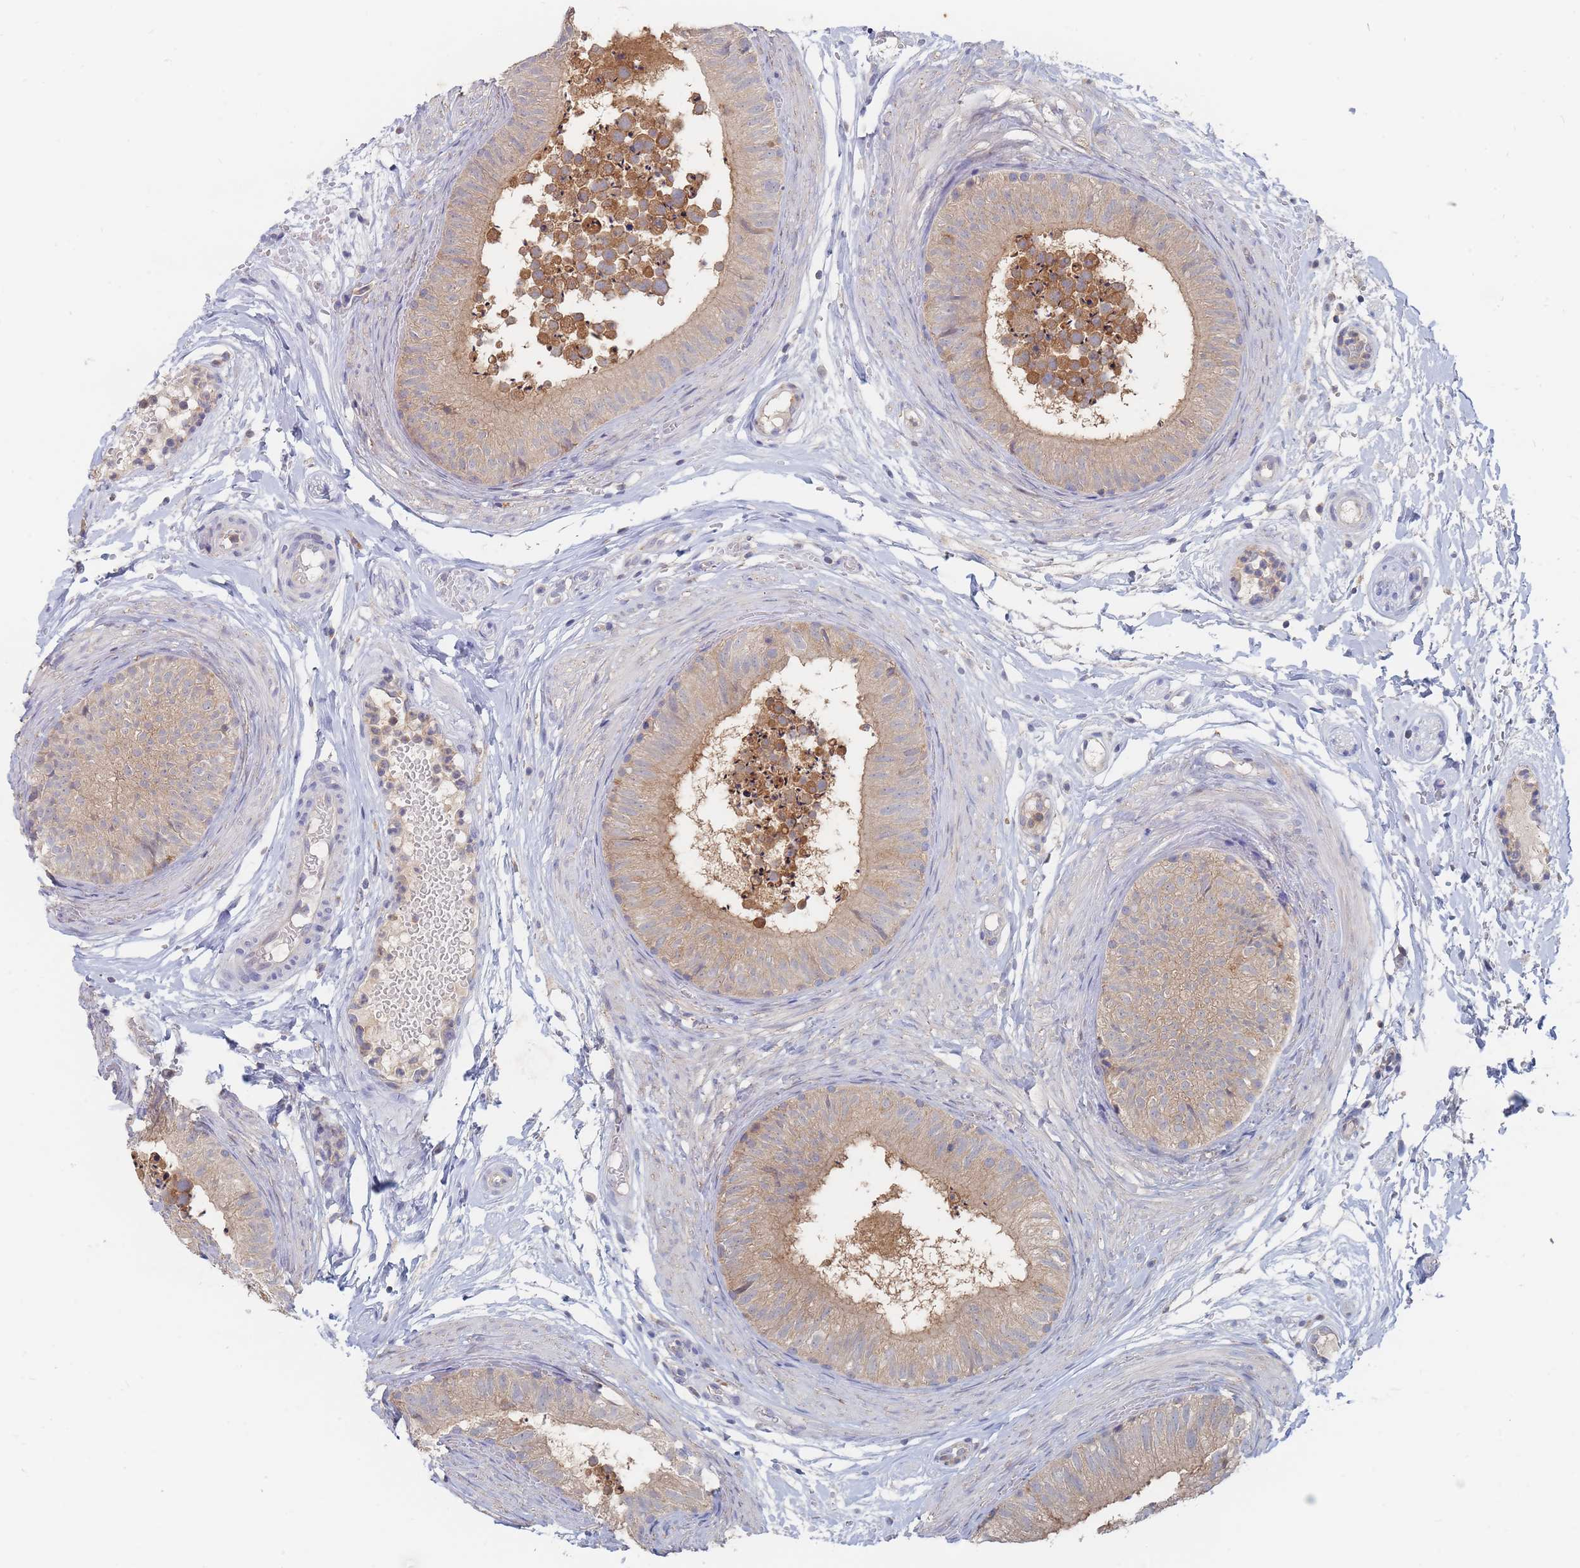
{"staining": {"intensity": "weak", "quantity": ">75%", "location": "cytoplasmic/membranous"}, "tissue": "epididymis", "cell_type": "Glandular cells", "image_type": "normal", "snomed": [{"axis": "morphology", "description": "Normal tissue, NOS"}, {"axis": "topography", "description": "Epididymis"}], "caption": "The photomicrograph shows staining of unremarkable epididymis, revealing weak cytoplasmic/membranous protein positivity (brown color) within glandular cells. Nuclei are stained in blue.", "gene": "PPP6C", "patient": {"sex": "male", "age": 15}}